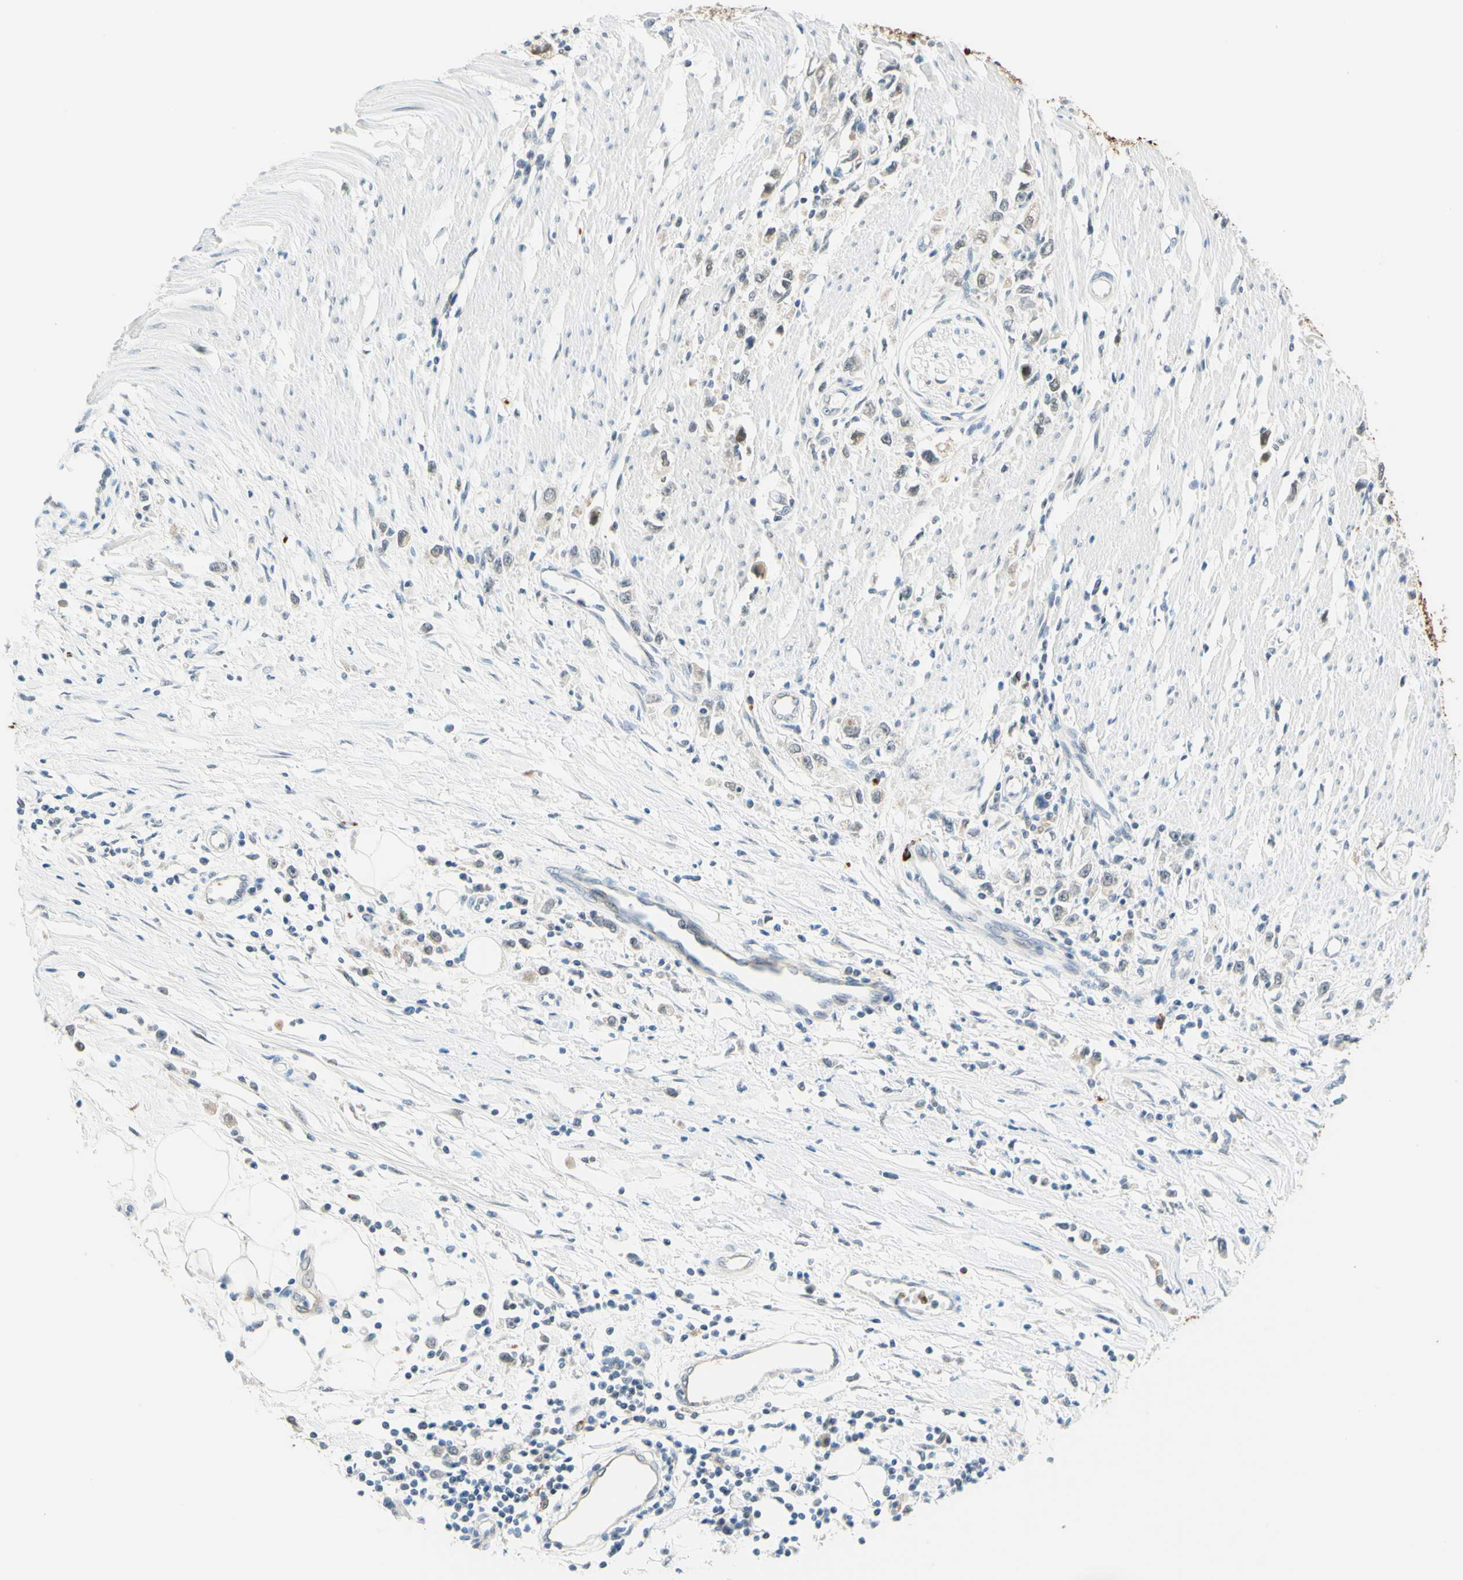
{"staining": {"intensity": "negative", "quantity": "none", "location": "none"}, "tissue": "stomach cancer", "cell_type": "Tumor cells", "image_type": "cancer", "snomed": [{"axis": "morphology", "description": "Adenocarcinoma, NOS"}, {"axis": "topography", "description": "Stomach"}], "caption": "Tumor cells show no significant positivity in adenocarcinoma (stomach).", "gene": "TREM2", "patient": {"sex": "female", "age": 59}}